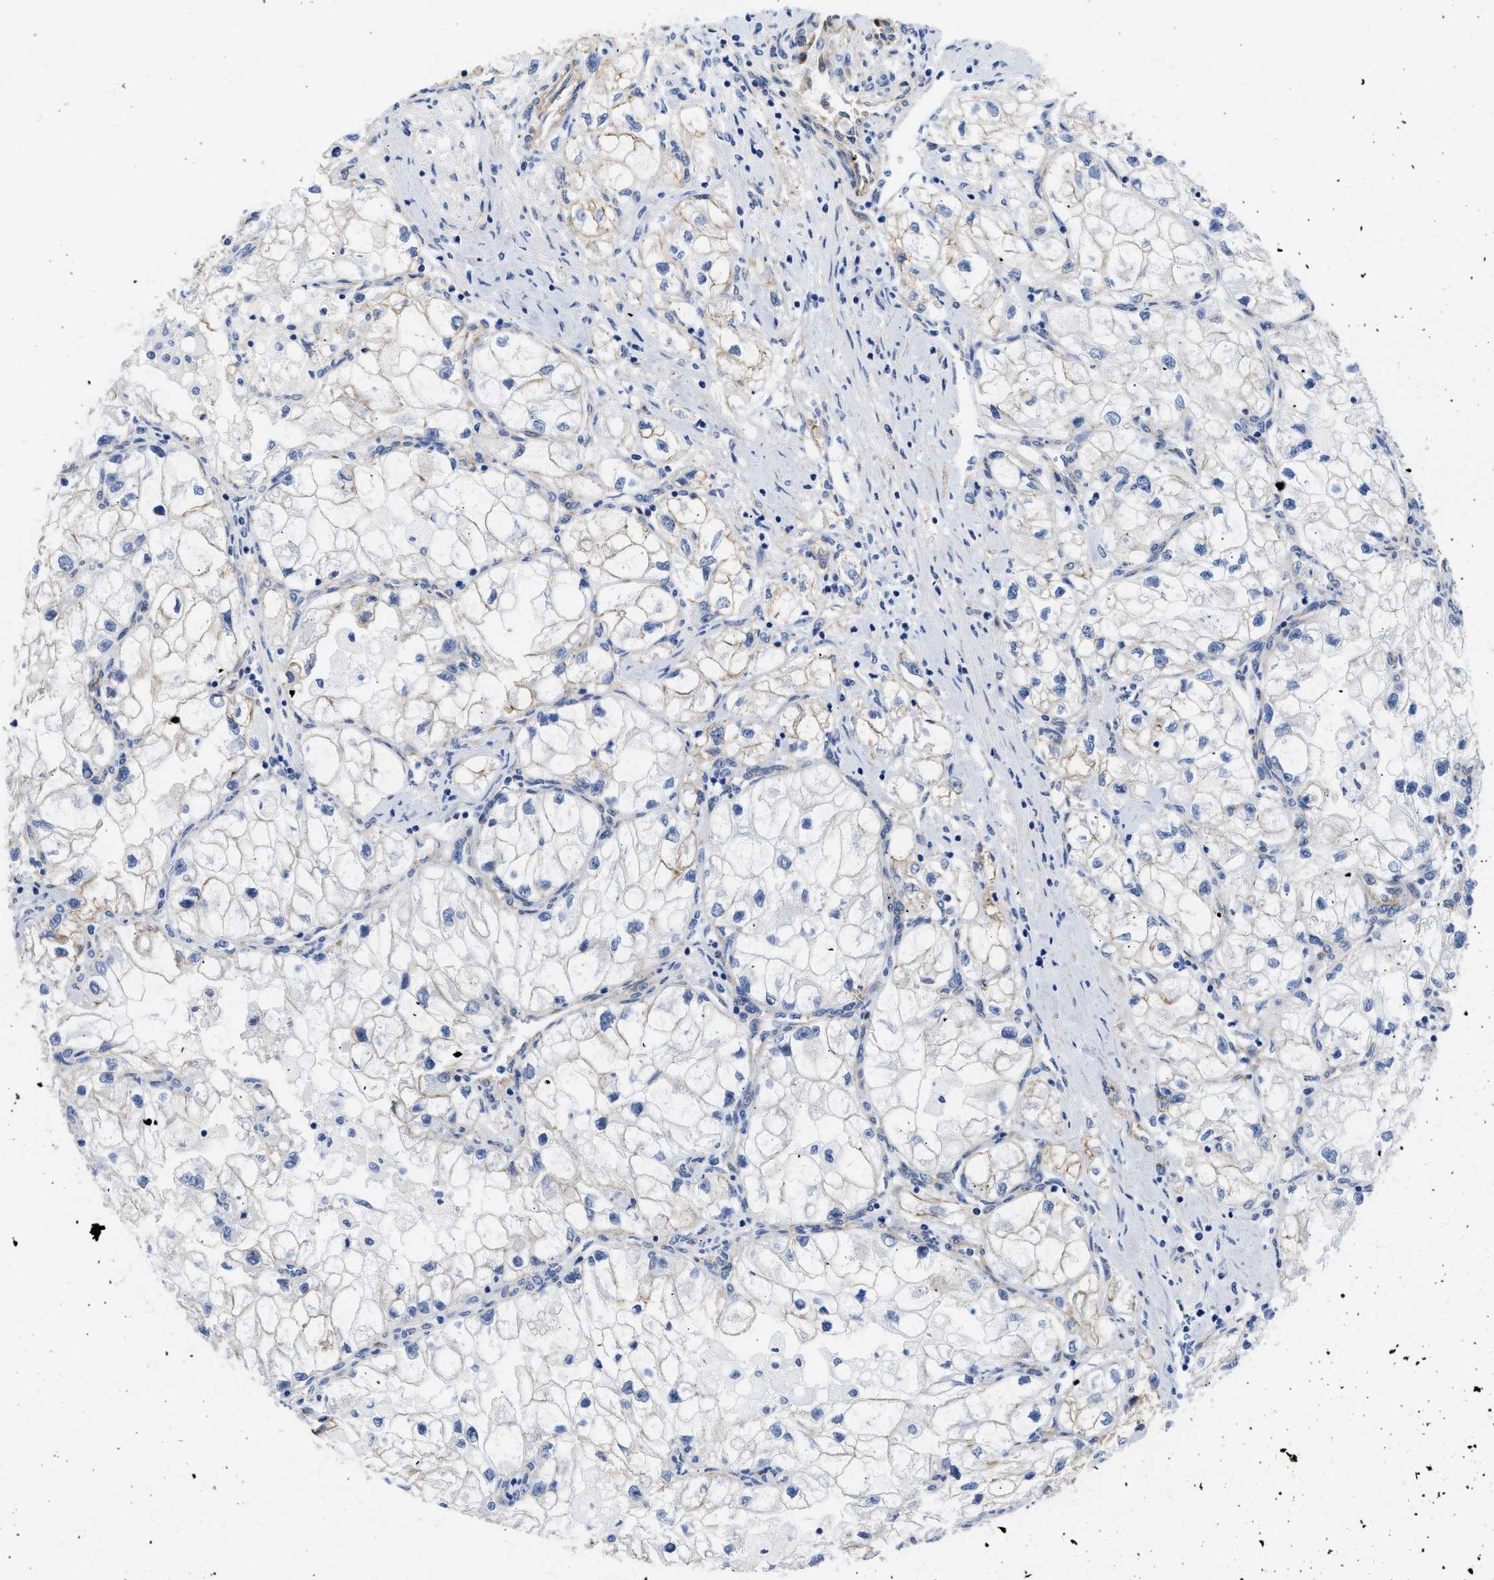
{"staining": {"intensity": "weak", "quantity": "<25%", "location": "cytoplasmic/membranous"}, "tissue": "renal cancer", "cell_type": "Tumor cells", "image_type": "cancer", "snomed": [{"axis": "morphology", "description": "Adenocarcinoma, NOS"}, {"axis": "topography", "description": "Kidney"}], "caption": "Renal cancer was stained to show a protein in brown. There is no significant expression in tumor cells. The staining is performed using DAB brown chromogen with nuclei counter-stained in using hematoxylin.", "gene": "TRIM29", "patient": {"sex": "female", "age": 70}}